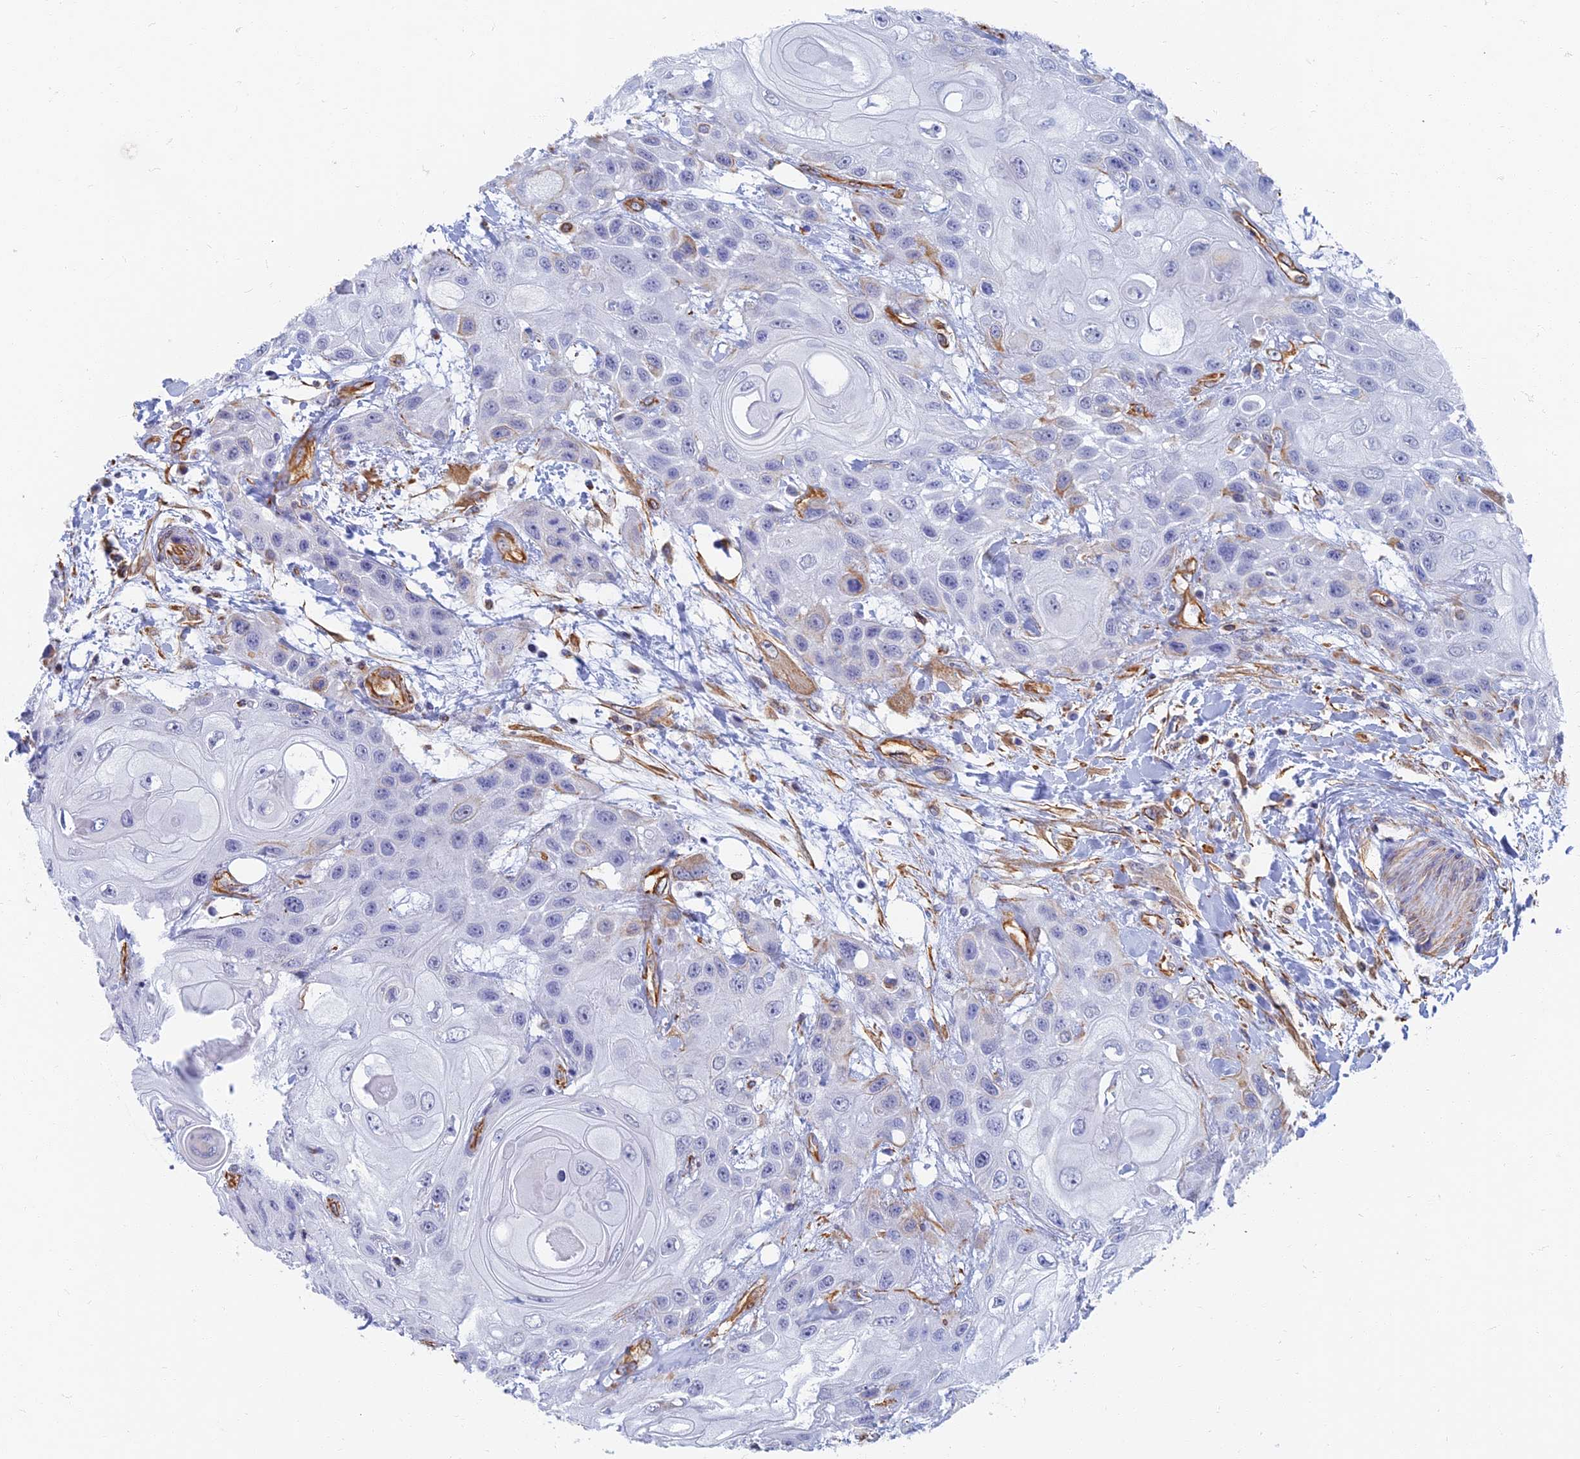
{"staining": {"intensity": "negative", "quantity": "none", "location": "none"}, "tissue": "head and neck cancer", "cell_type": "Tumor cells", "image_type": "cancer", "snomed": [{"axis": "morphology", "description": "Squamous cell carcinoma, NOS"}, {"axis": "topography", "description": "Head-Neck"}], "caption": "Image shows no protein staining in tumor cells of head and neck squamous cell carcinoma tissue.", "gene": "RMC1", "patient": {"sex": "female", "age": 43}}